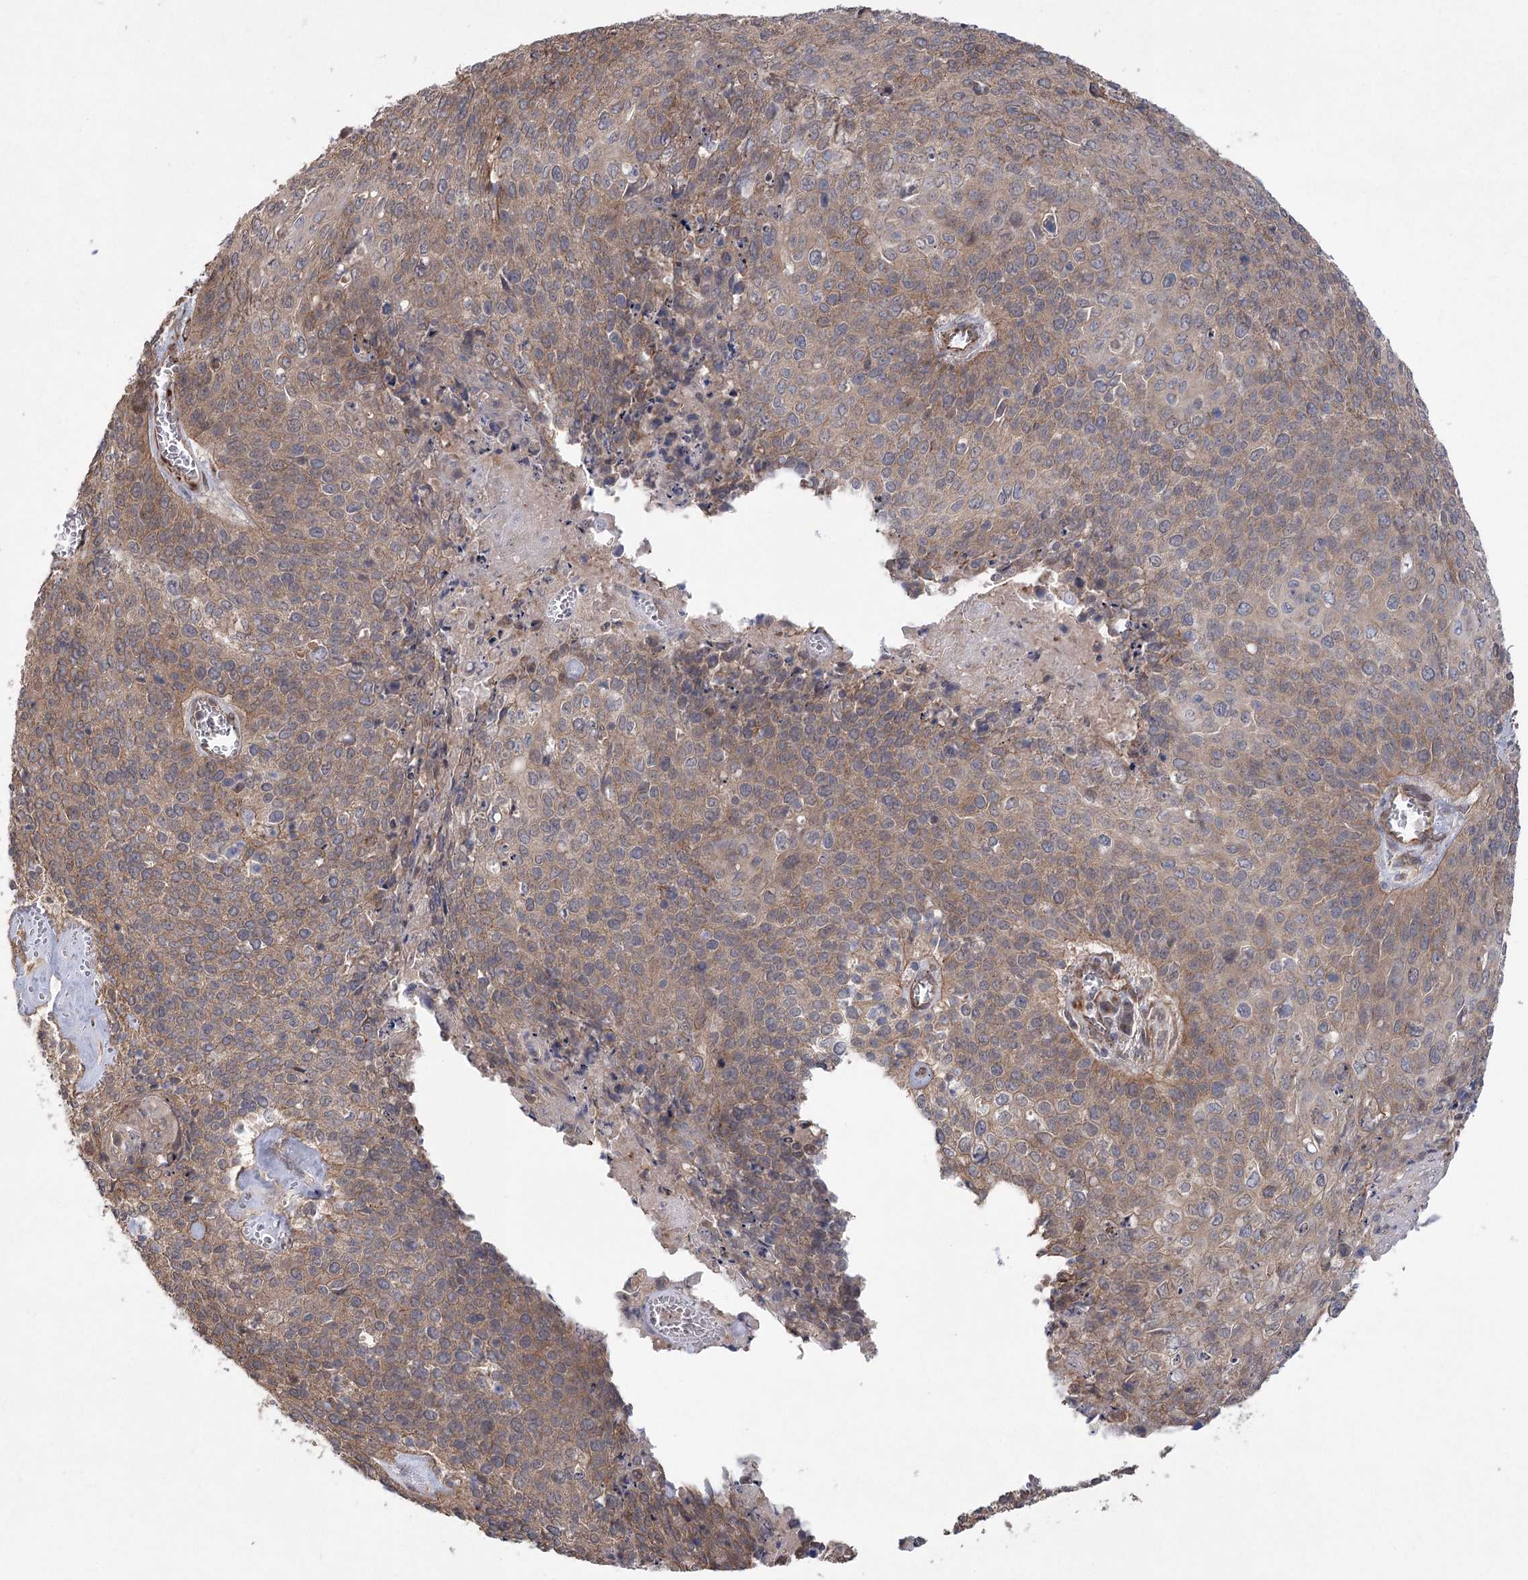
{"staining": {"intensity": "weak", "quantity": ">75%", "location": "cytoplasmic/membranous"}, "tissue": "cervical cancer", "cell_type": "Tumor cells", "image_type": "cancer", "snomed": [{"axis": "morphology", "description": "Squamous cell carcinoma, NOS"}, {"axis": "topography", "description": "Cervix"}], "caption": "This image demonstrates immunohistochemistry (IHC) staining of human squamous cell carcinoma (cervical), with low weak cytoplasmic/membranous staining in approximately >75% of tumor cells.", "gene": "RWDD4", "patient": {"sex": "female", "age": 39}}